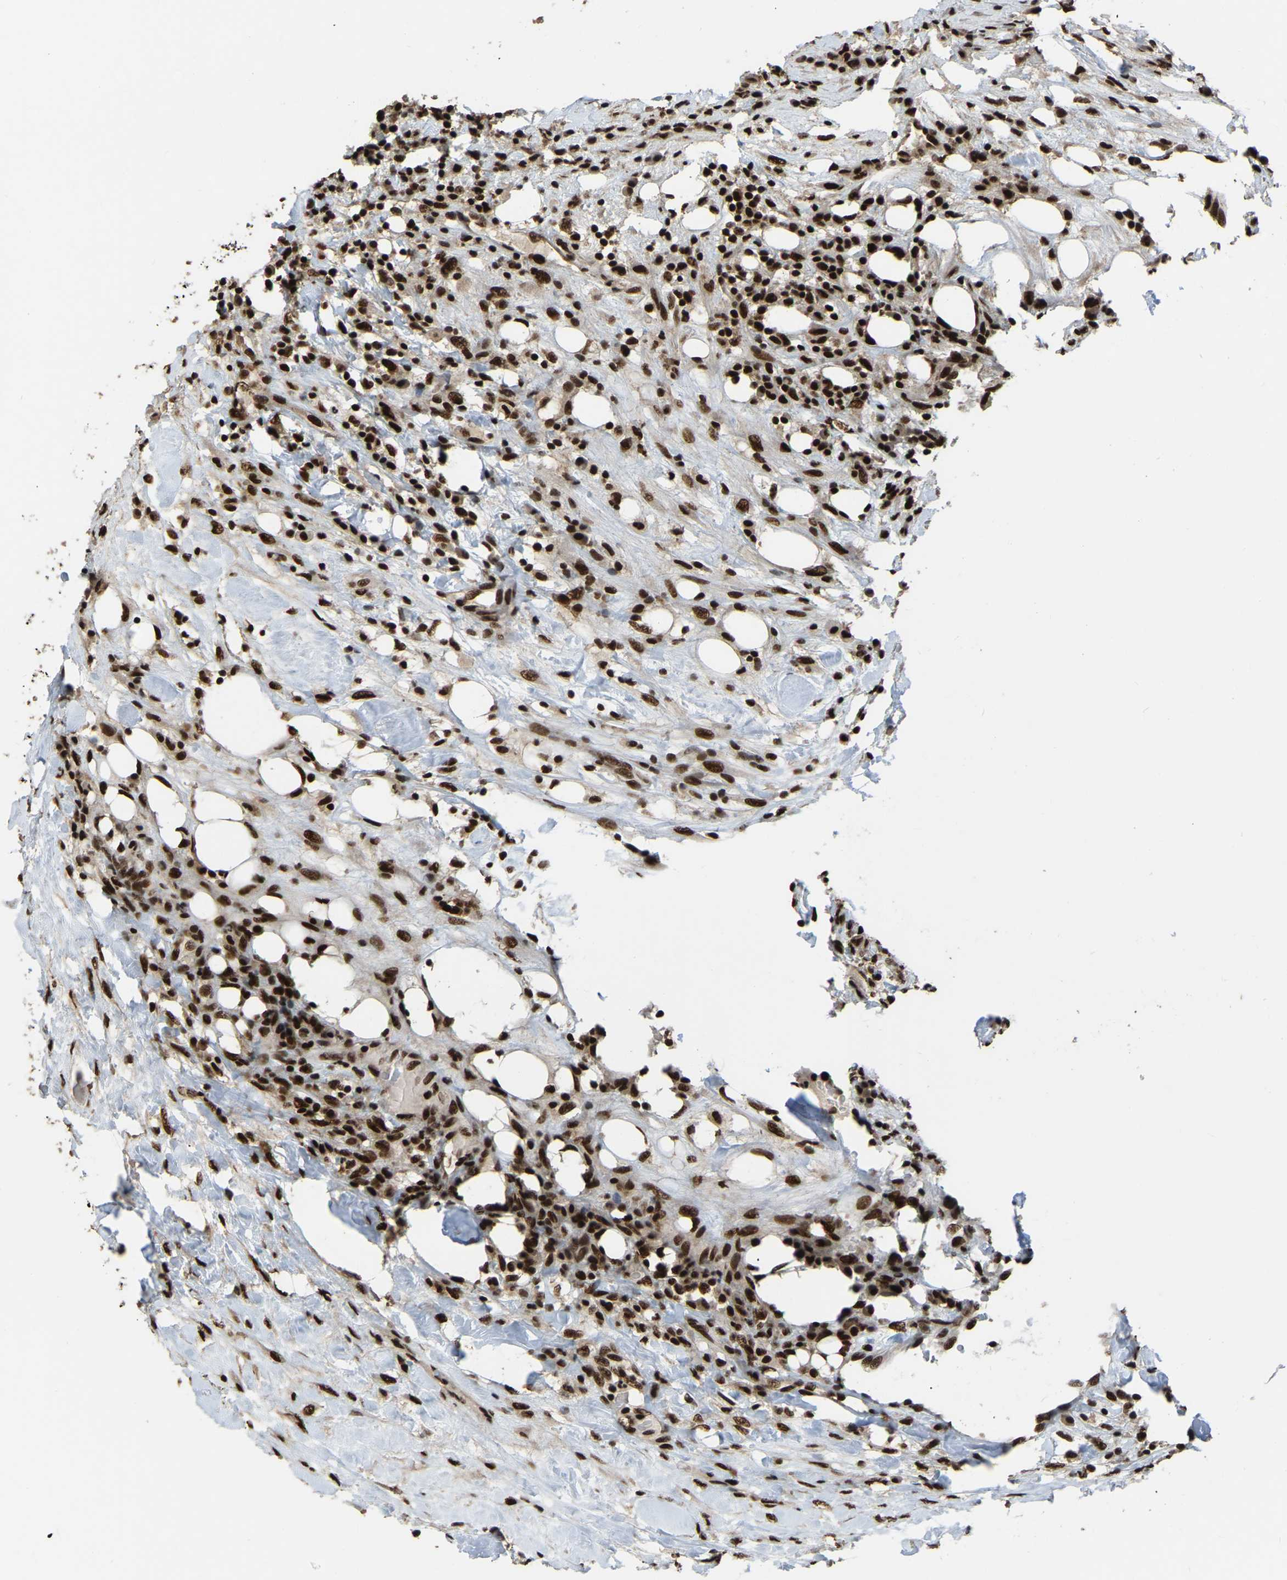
{"staining": {"intensity": "strong", "quantity": ">75%", "location": "nuclear"}, "tissue": "breast cancer", "cell_type": "Tumor cells", "image_type": "cancer", "snomed": [{"axis": "morphology", "description": "Duct carcinoma"}, {"axis": "topography", "description": "Breast"}], "caption": "IHC image of human invasive ductal carcinoma (breast) stained for a protein (brown), which displays high levels of strong nuclear positivity in about >75% of tumor cells.", "gene": "TBL1XR1", "patient": {"sex": "female", "age": 37}}